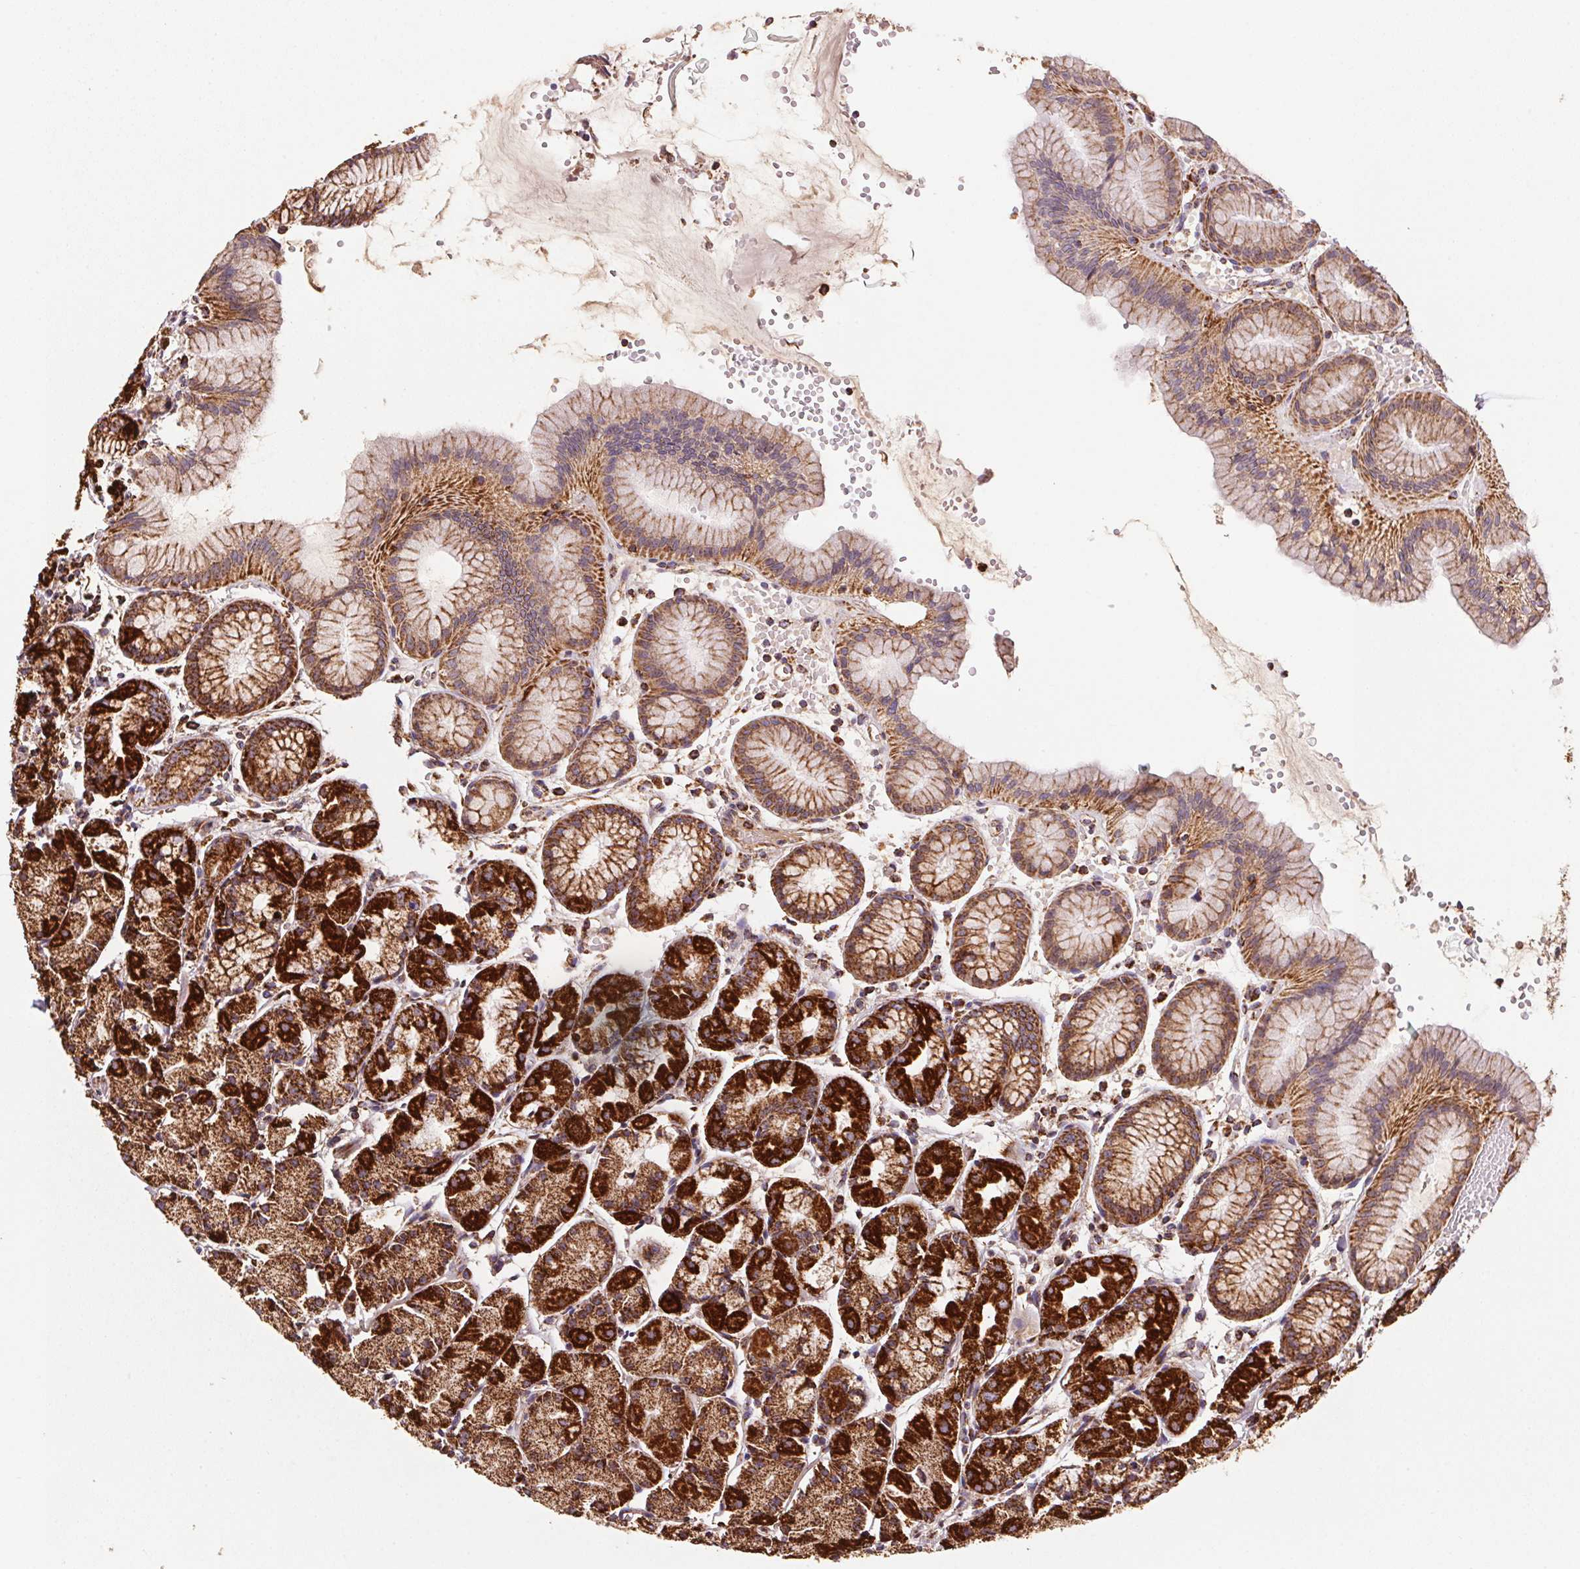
{"staining": {"intensity": "strong", "quantity": ">75%", "location": "cytoplasmic/membranous"}, "tissue": "stomach", "cell_type": "Glandular cells", "image_type": "normal", "snomed": [{"axis": "morphology", "description": "Normal tissue, NOS"}, {"axis": "topography", "description": "Stomach, upper"}], "caption": "Glandular cells demonstrate strong cytoplasmic/membranous expression in about >75% of cells in unremarkable stomach.", "gene": "NDUFS2", "patient": {"sex": "male", "age": 47}}